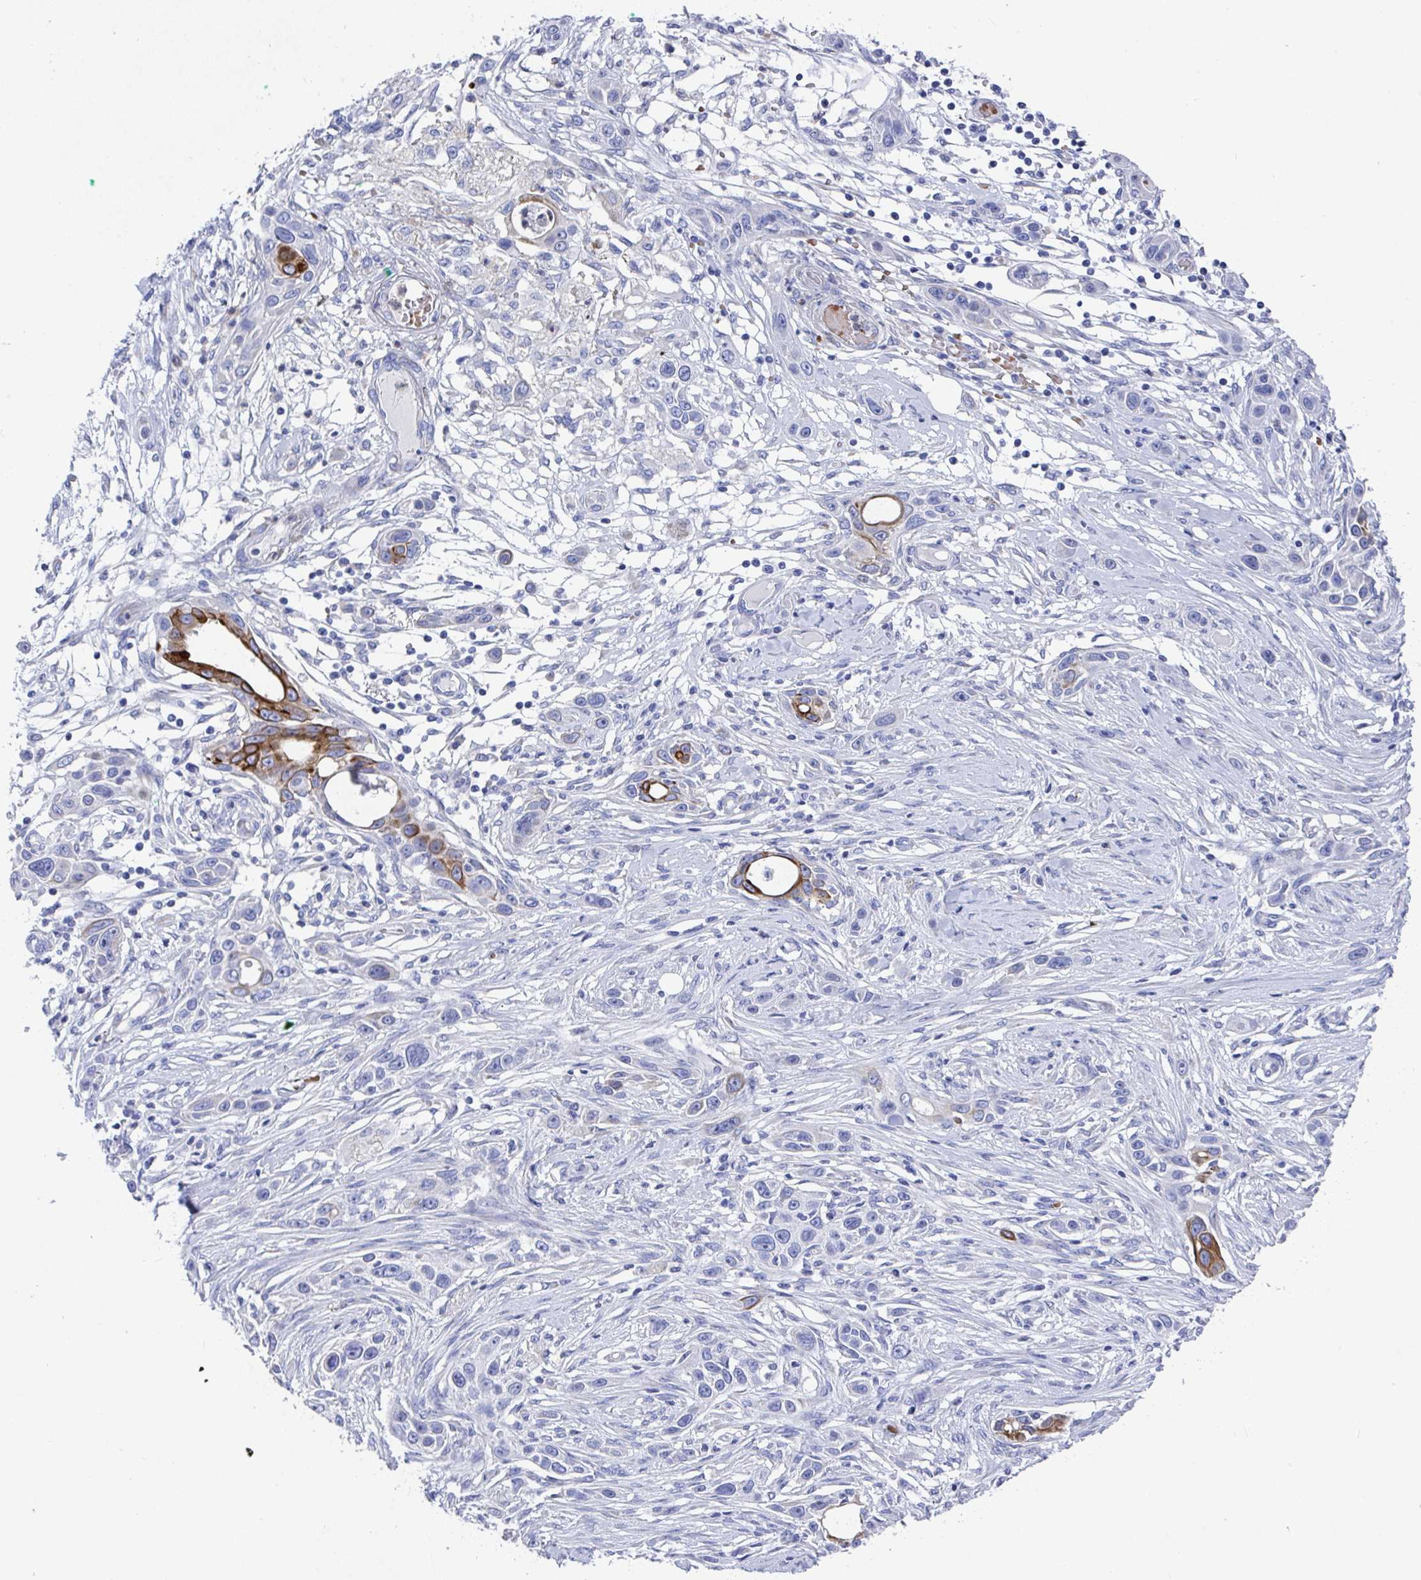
{"staining": {"intensity": "negative", "quantity": "none", "location": "none"}, "tissue": "skin cancer", "cell_type": "Tumor cells", "image_type": "cancer", "snomed": [{"axis": "morphology", "description": "Squamous cell carcinoma, NOS"}, {"axis": "topography", "description": "Skin"}], "caption": "Immunohistochemistry of skin cancer (squamous cell carcinoma) displays no expression in tumor cells.", "gene": "CLDN8", "patient": {"sex": "female", "age": 69}}